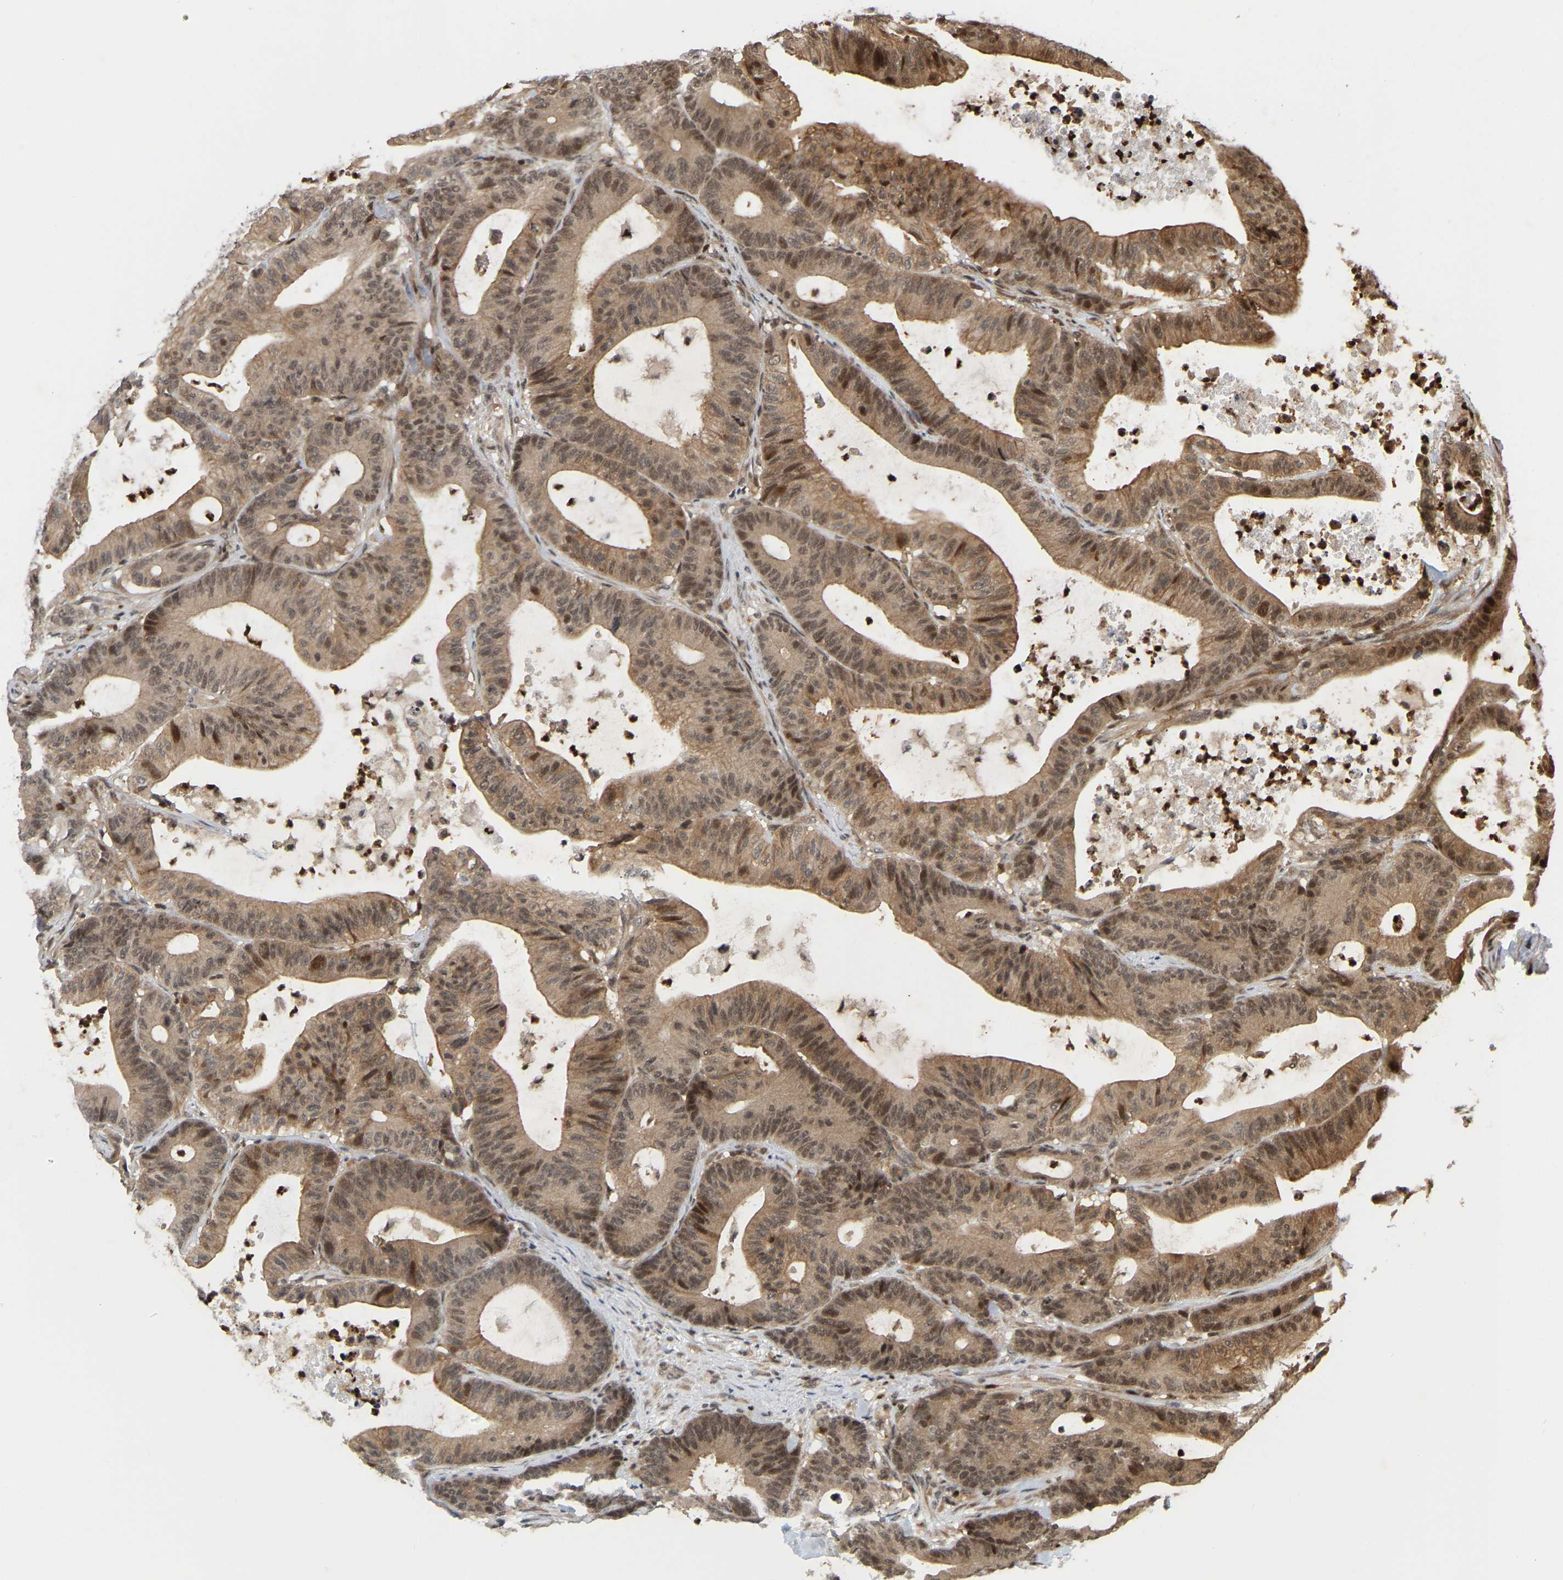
{"staining": {"intensity": "moderate", "quantity": ">75%", "location": "cytoplasmic/membranous,nuclear"}, "tissue": "colorectal cancer", "cell_type": "Tumor cells", "image_type": "cancer", "snomed": [{"axis": "morphology", "description": "Adenocarcinoma, NOS"}, {"axis": "topography", "description": "Colon"}], "caption": "Brown immunohistochemical staining in human colorectal cancer (adenocarcinoma) demonstrates moderate cytoplasmic/membranous and nuclear positivity in about >75% of tumor cells.", "gene": "NFE2L2", "patient": {"sex": "female", "age": 84}}